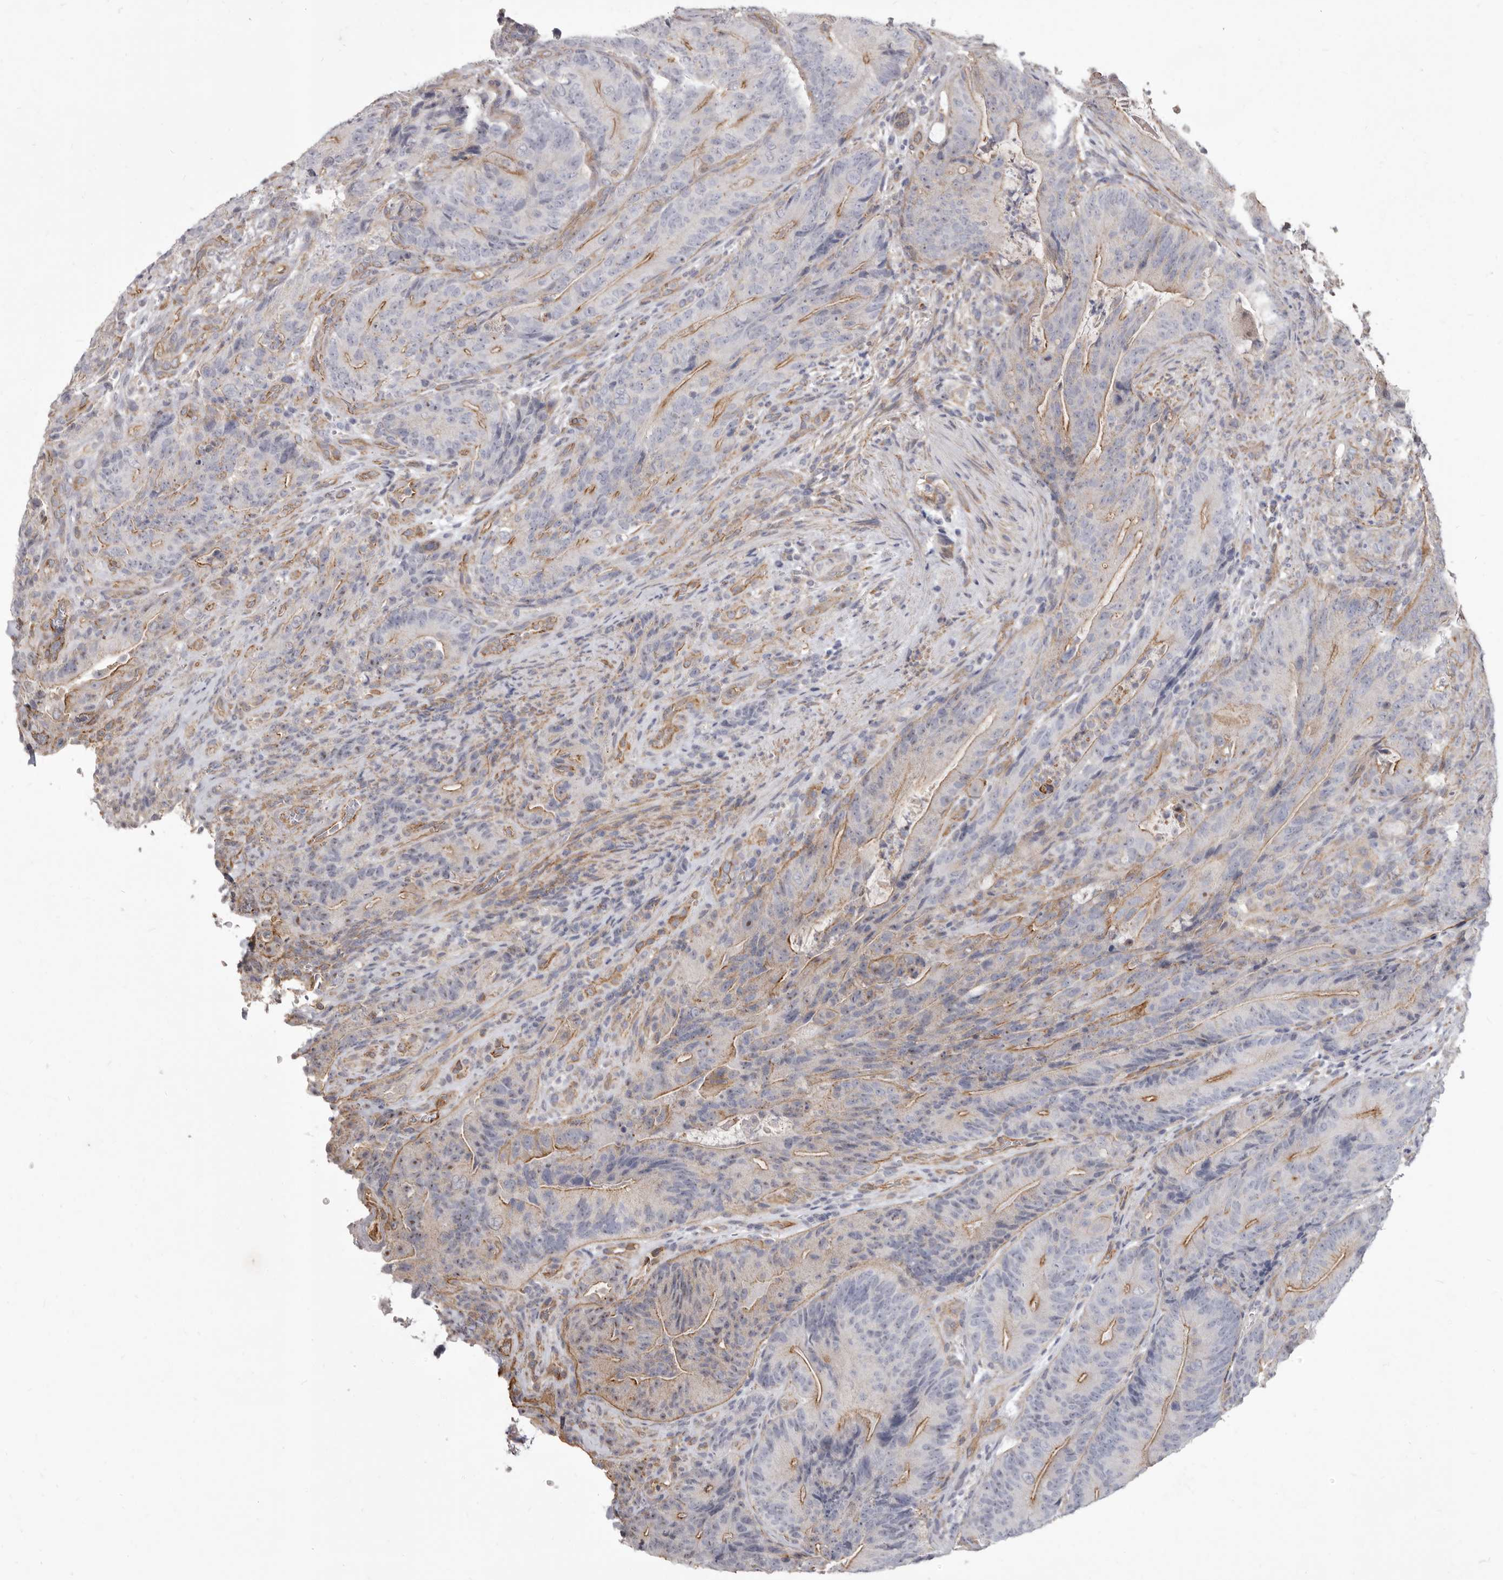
{"staining": {"intensity": "moderate", "quantity": "<25%", "location": "cytoplasmic/membranous"}, "tissue": "colorectal cancer", "cell_type": "Tumor cells", "image_type": "cancer", "snomed": [{"axis": "morphology", "description": "Normal tissue, NOS"}, {"axis": "topography", "description": "Colon"}], "caption": "Immunohistochemical staining of colorectal cancer demonstrates low levels of moderate cytoplasmic/membranous protein staining in approximately <25% of tumor cells.", "gene": "P2RX6", "patient": {"sex": "female", "age": 82}}